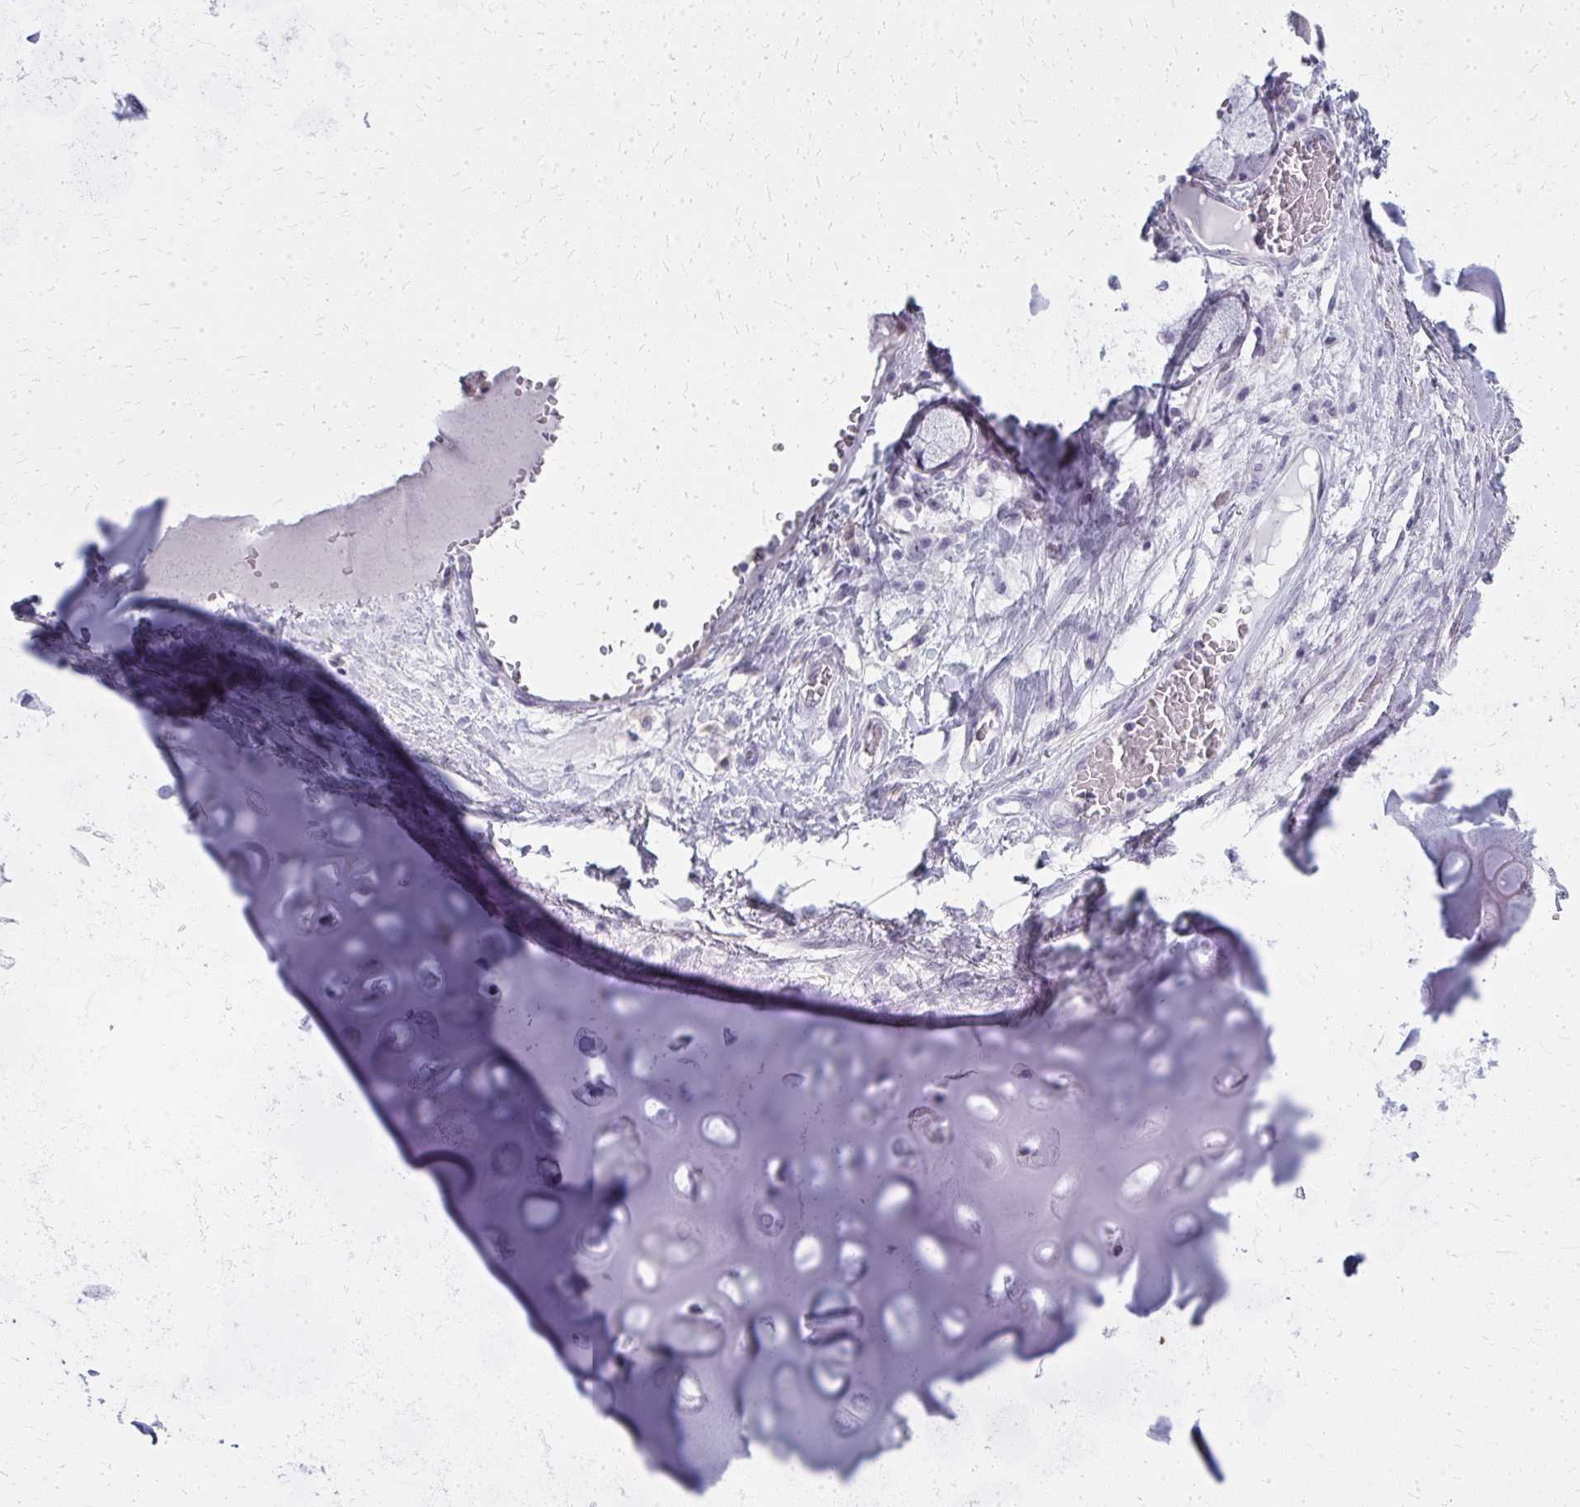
{"staining": {"intensity": "negative", "quantity": "none", "location": "none"}, "tissue": "adipose tissue", "cell_type": "Adipocytes", "image_type": "normal", "snomed": [{"axis": "morphology", "description": "Normal tissue, NOS"}, {"axis": "topography", "description": "Lymph node"}, {"axis": "topography", "description": "Bronchus"}], "caption": "IHC histopathology image of normal adipose tissue: adipose tissue stained with DAB displays no significant protein expression in adipocytes.", "gene": "CASQ2", "patient": {"sex": "male", "age": 56}}